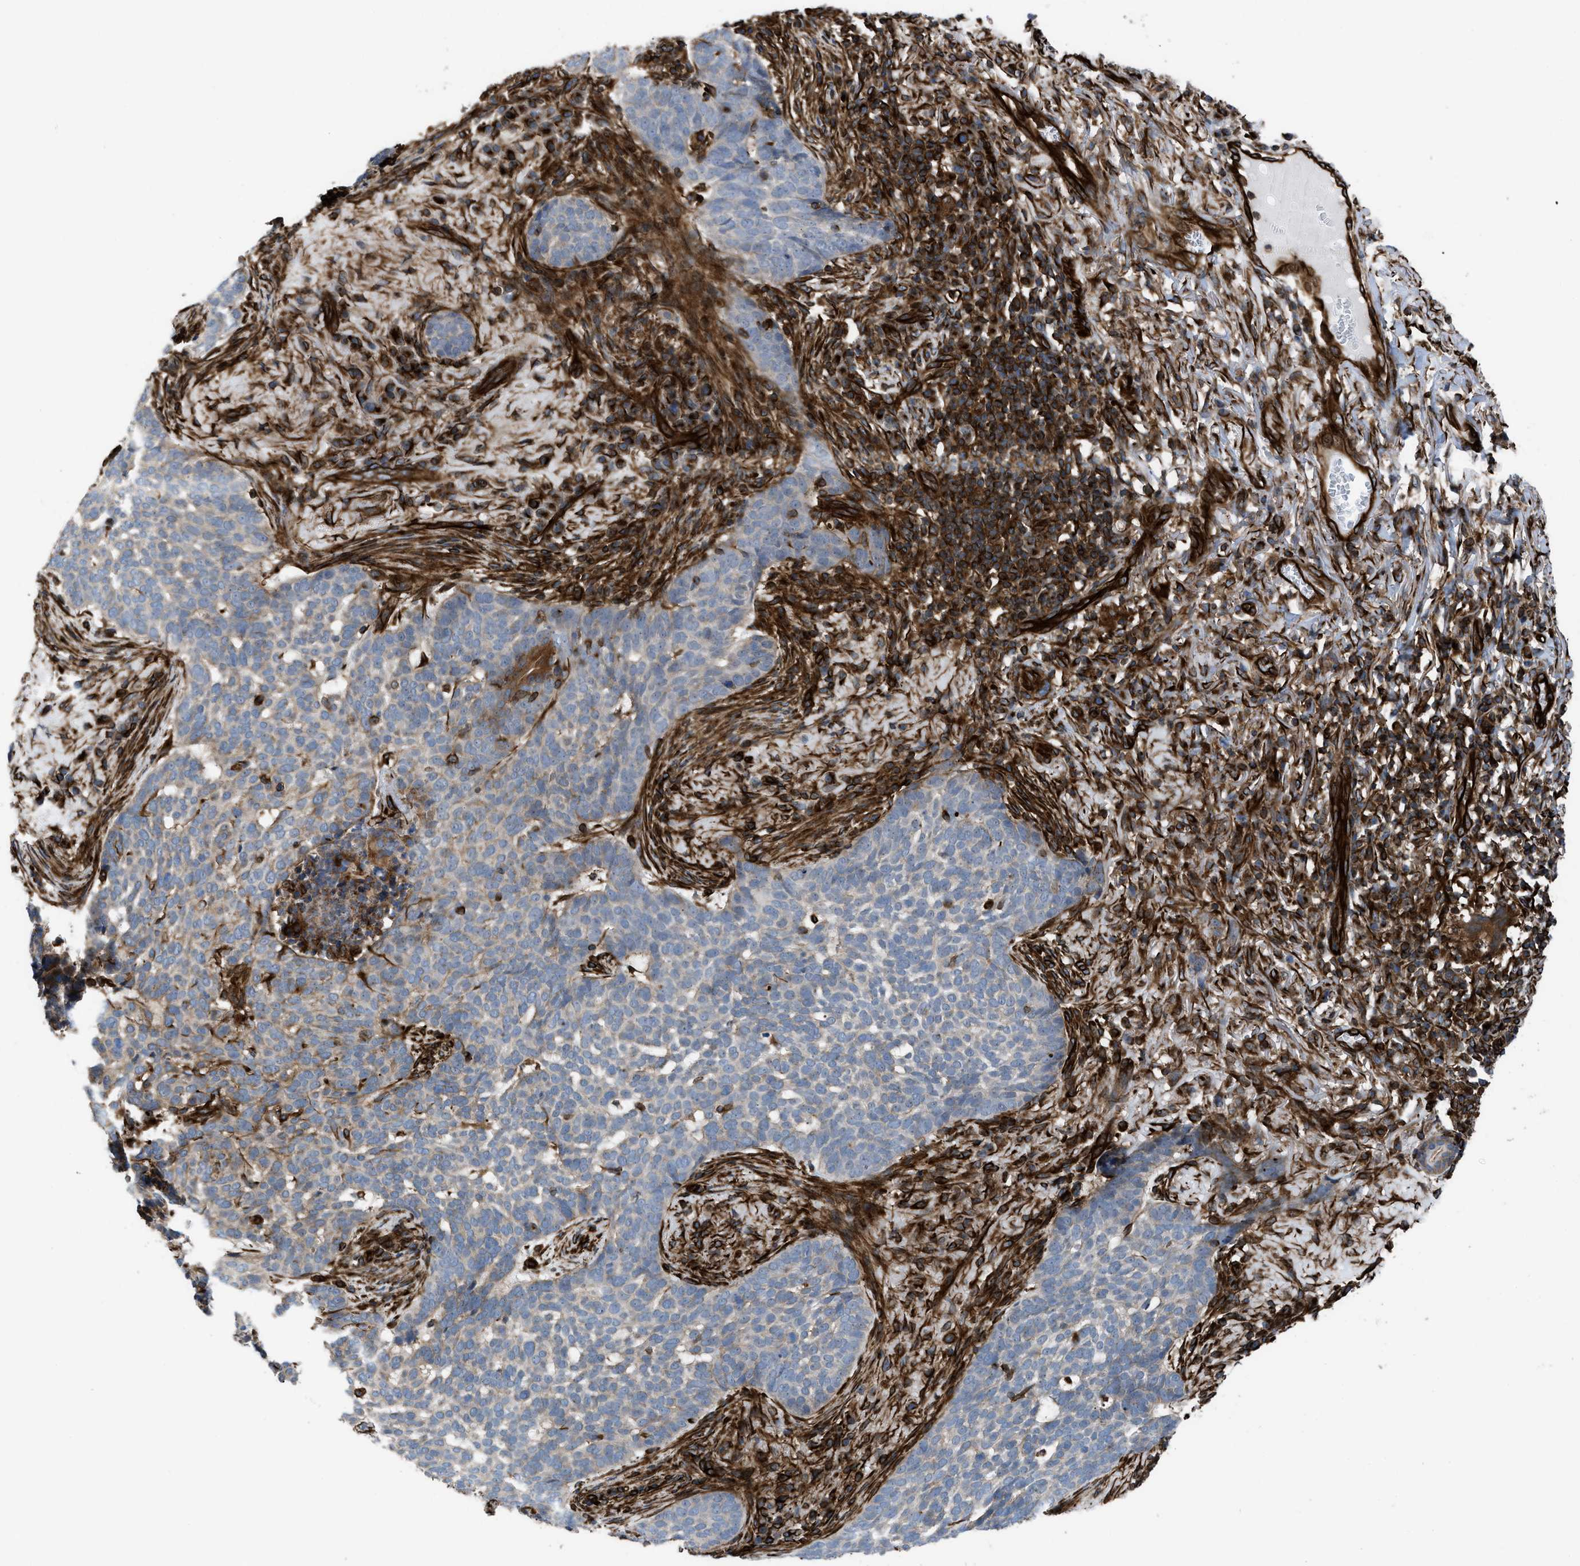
{"staining": {"intensity": "weak", "quantity": "25%-75%", "location": "cytoplasmic/membranous"}, "tissue": "skin cancer", "cell_type": "Tumor cells", "image_type": "cancer", "snomed": [{"axis": "morphology", "description": "Basal cell carcinoma"}, {"axis": "topography", "description": "Skin"}], "caption": "Skin basal cell carcinoma tissue reveals weak cytoplasmic/membranous positivity in approximately 25%-75% of tumor cells", "gene": "PTPRE", "patient": {"sex": "male", "age": 85}}